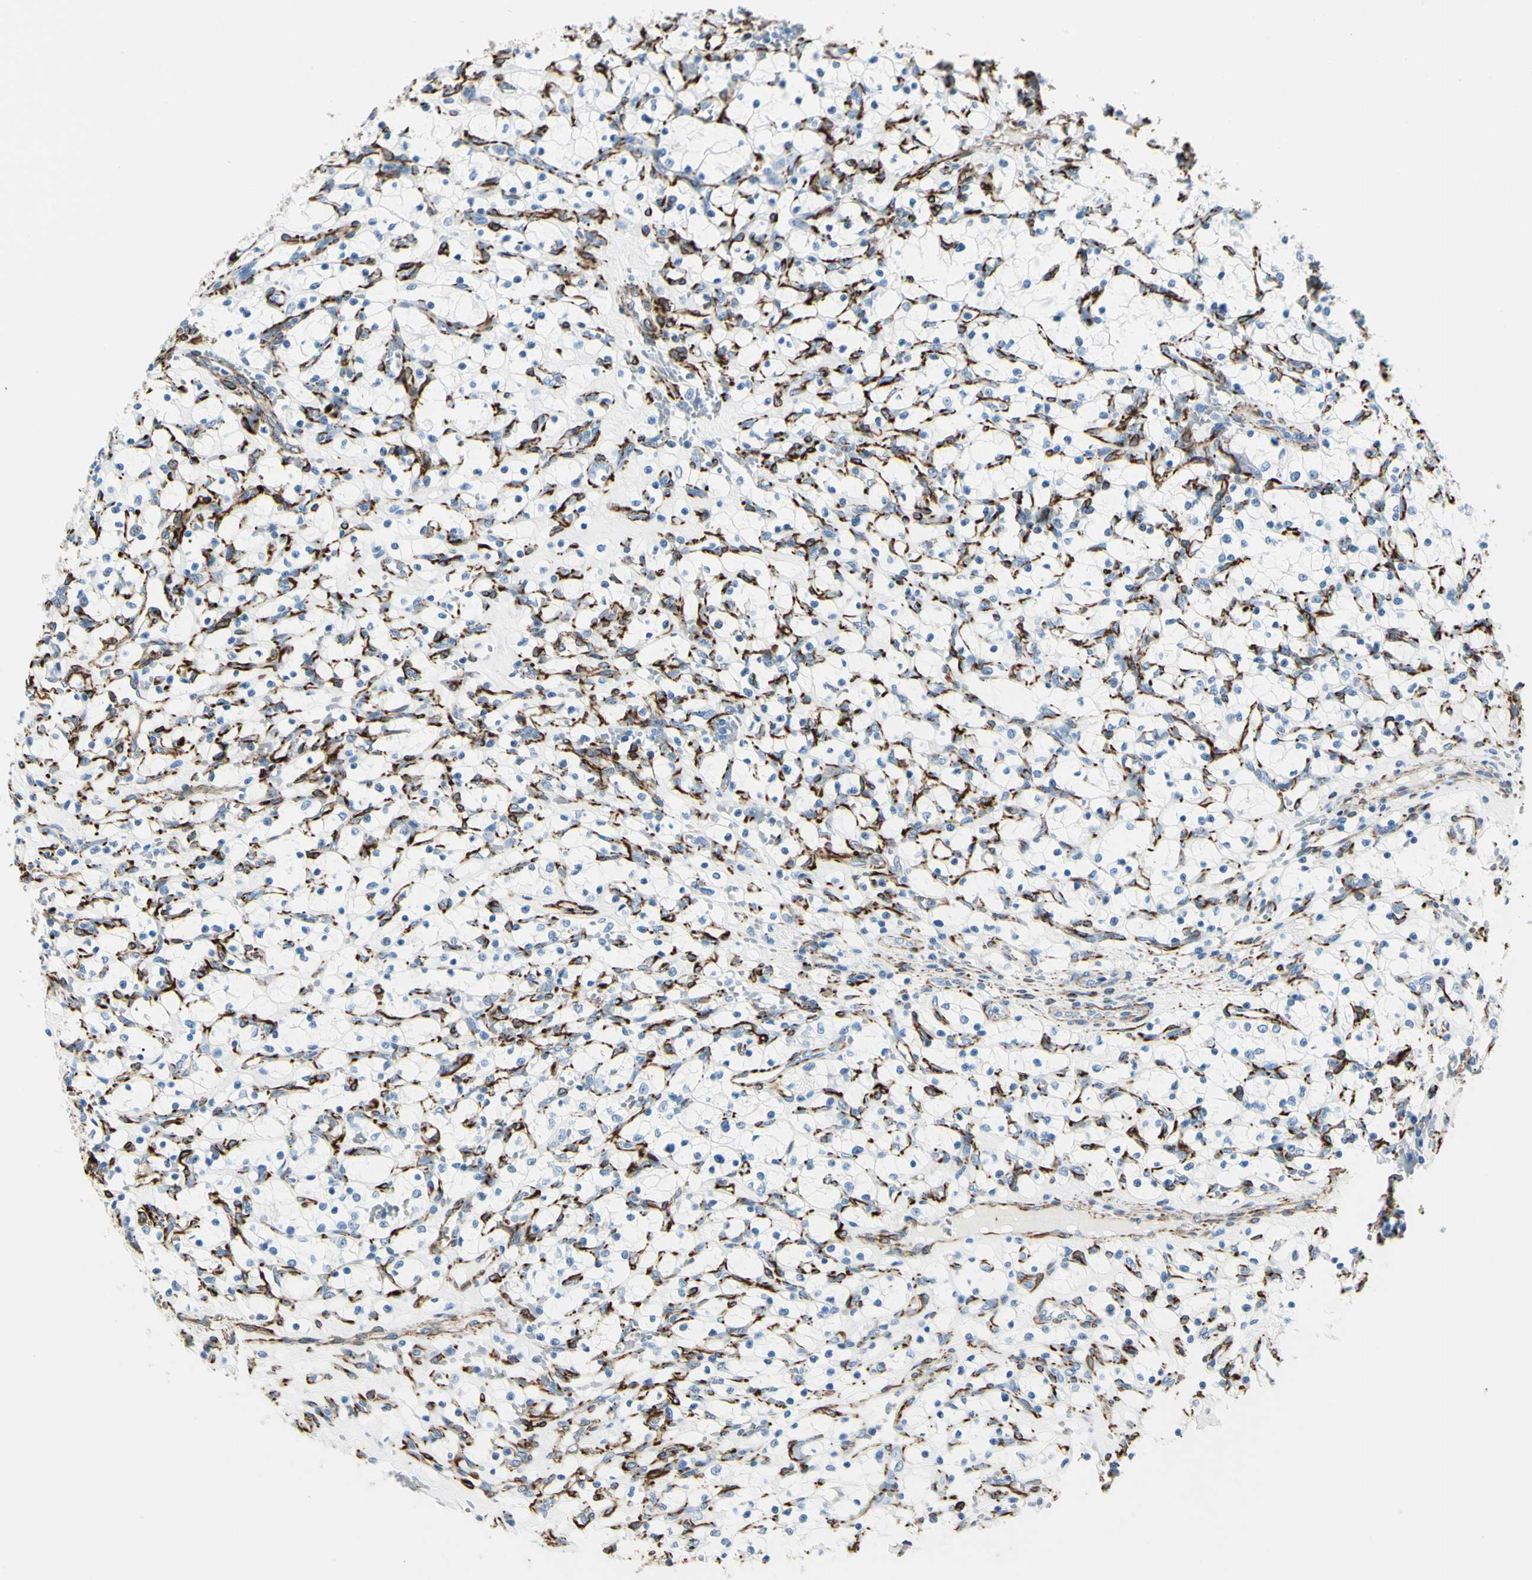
{"staining": {"intensity": "negative", "quantity": "none", "location": "none"}, "tissue": "renal cancer", "cell_type": "Tumor cells", "image_type": "cancer", "snomed": [{"axis": "morphology", "description": "Adenocarcinoma, NOS"}, {"axis": "topography", "description": "Kidney"}], "caption": "A histopathology image of renal cancer stained for a protein displays no brown staining in tumor cells. The staining was performed using DAB (3,3'-diaminobenzidine) to visualize the protein expression in brown, while the nuclei were stained in blue with hematoxylin (Magnification: 20x).", "gene": "PTH2R", "patient": {"sex": "female", "age": 69}}